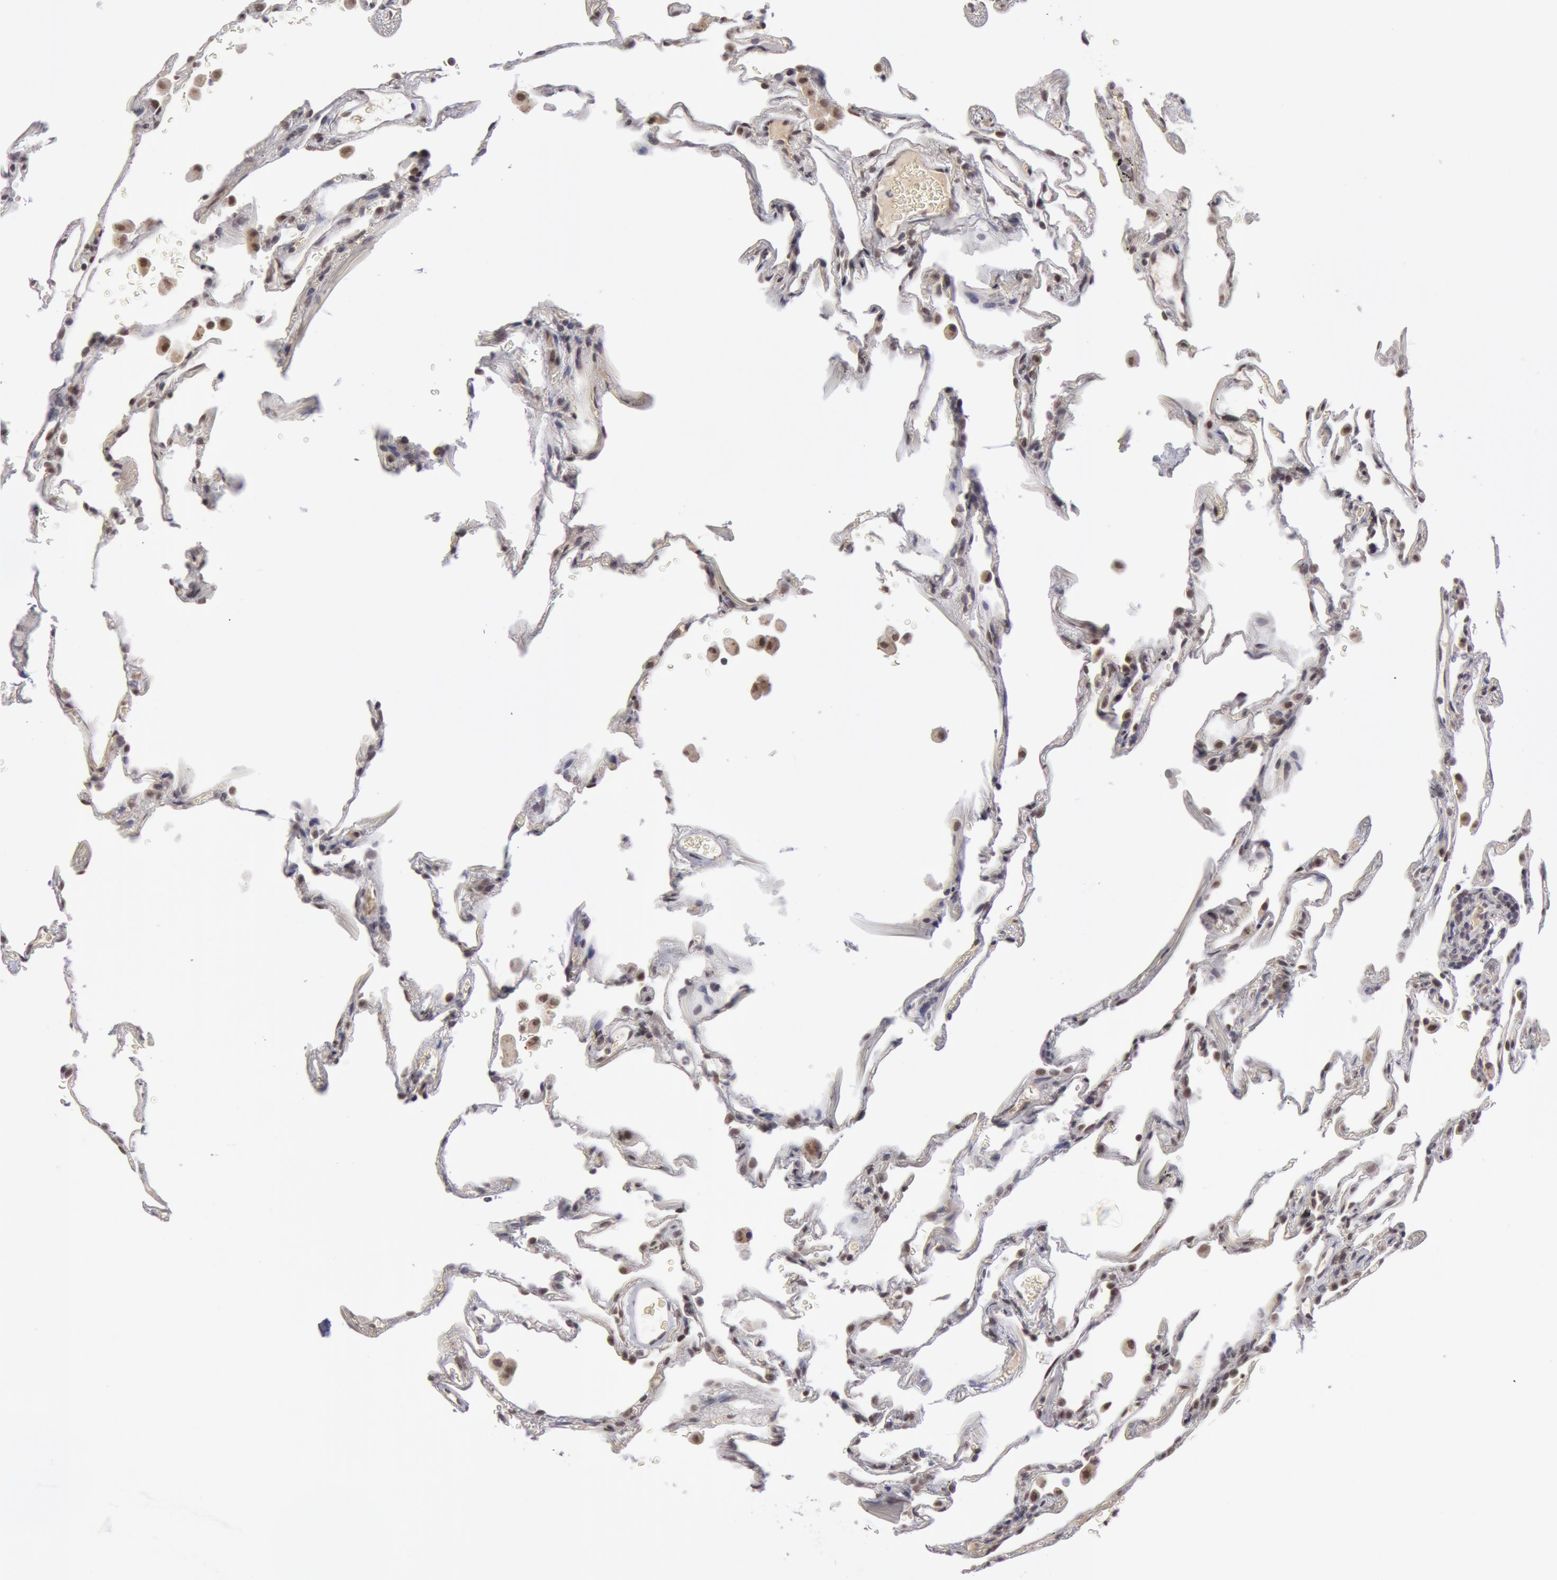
{"staining": {"intensity": "moderate", "quantity": "25%-75%", "location": "nuclear"}, "tissue": "lung", "cell_type": "Alveolar cells", "image_type": "normal", "snomed": [{"axis": "morphology", "description": "Normal tissue, NOS"}, {"axis": "morphology", "description": "Inflammation, NOS"}, {"axis": "topography", "description": "Lung"}], "caption": "Immunohistochemical staining of normal human lung exhibits 25%-75% levels of moderate nuclear protein staining in about 25%-75% of alveolar cells. Using DAB (3,3'-diaminobenzidine) (brown) and hematoxylin (blue) stains, captured at high magnification using brightfield microscopy.", "gene": "VRTN", "patient": {"sex": "male", "age": 69}}